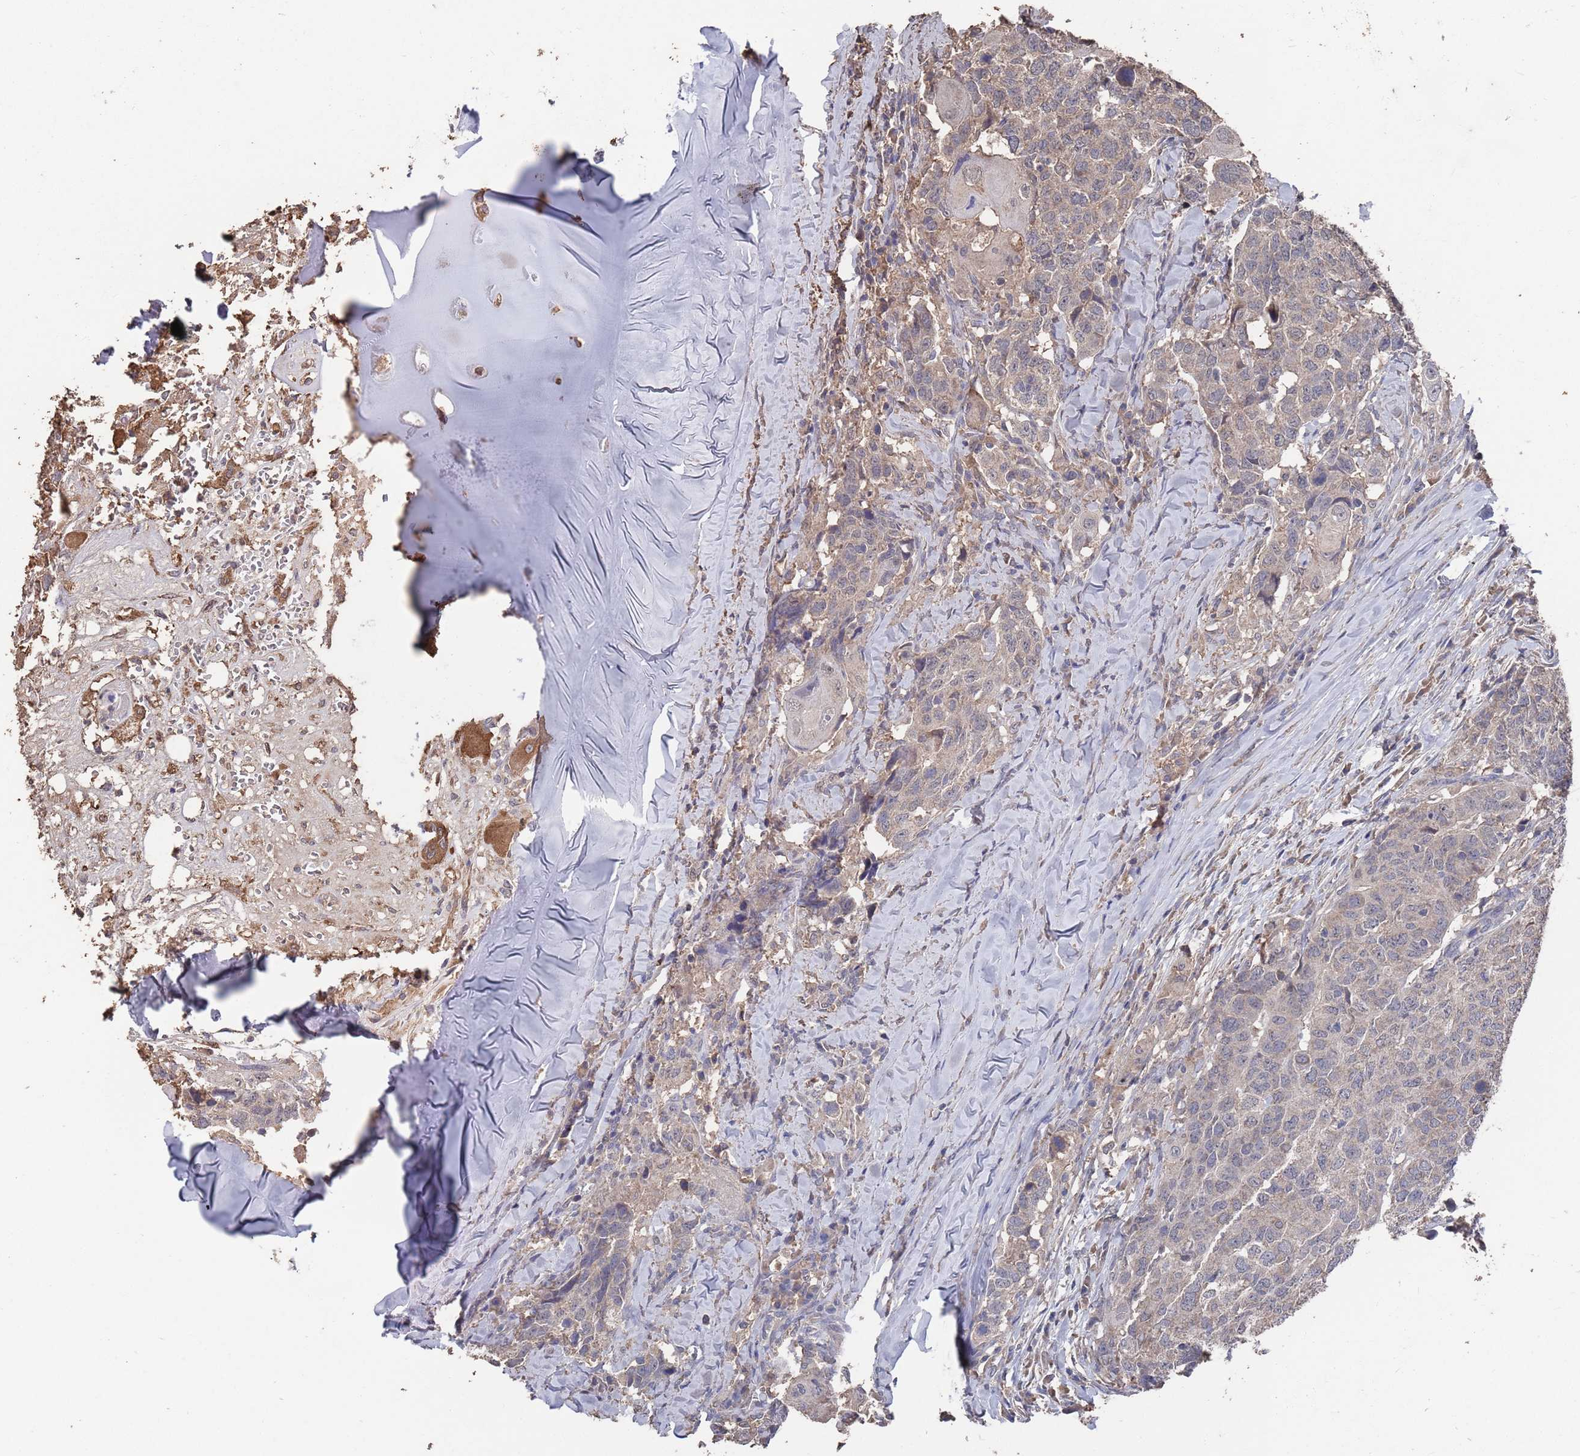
{"staining": {"intensity": "weak", "quantity": "<25%", "location": "cytoplasmic/membranous"}, "tissue": "head and neck cancer", "cell_type": "Tumor cells", "image_type": "cancer", "snomed": [{"axis": "morphology", "description": "Normal tissue, NOS"}, {"axis": "morphology", "description": "Squamous cell carcinoma, NOS"}, {"axis": "topography", "description": "Skeletal muscle"}, {"axis": "topography", "description": "Vascular tissue"}, {"axis": "topography", "description": "Peripheral nerve tissue"}, {"axis": "topography", "description": "Head-Neck"}], "caption": "IHC micrograph of head and neck squamous cell carcinoma stained for a protein (brown), which demonstrates no staining in tumor cells.", "gene": "BTBD18", "patient": {"sex": "male", "age": 66}}